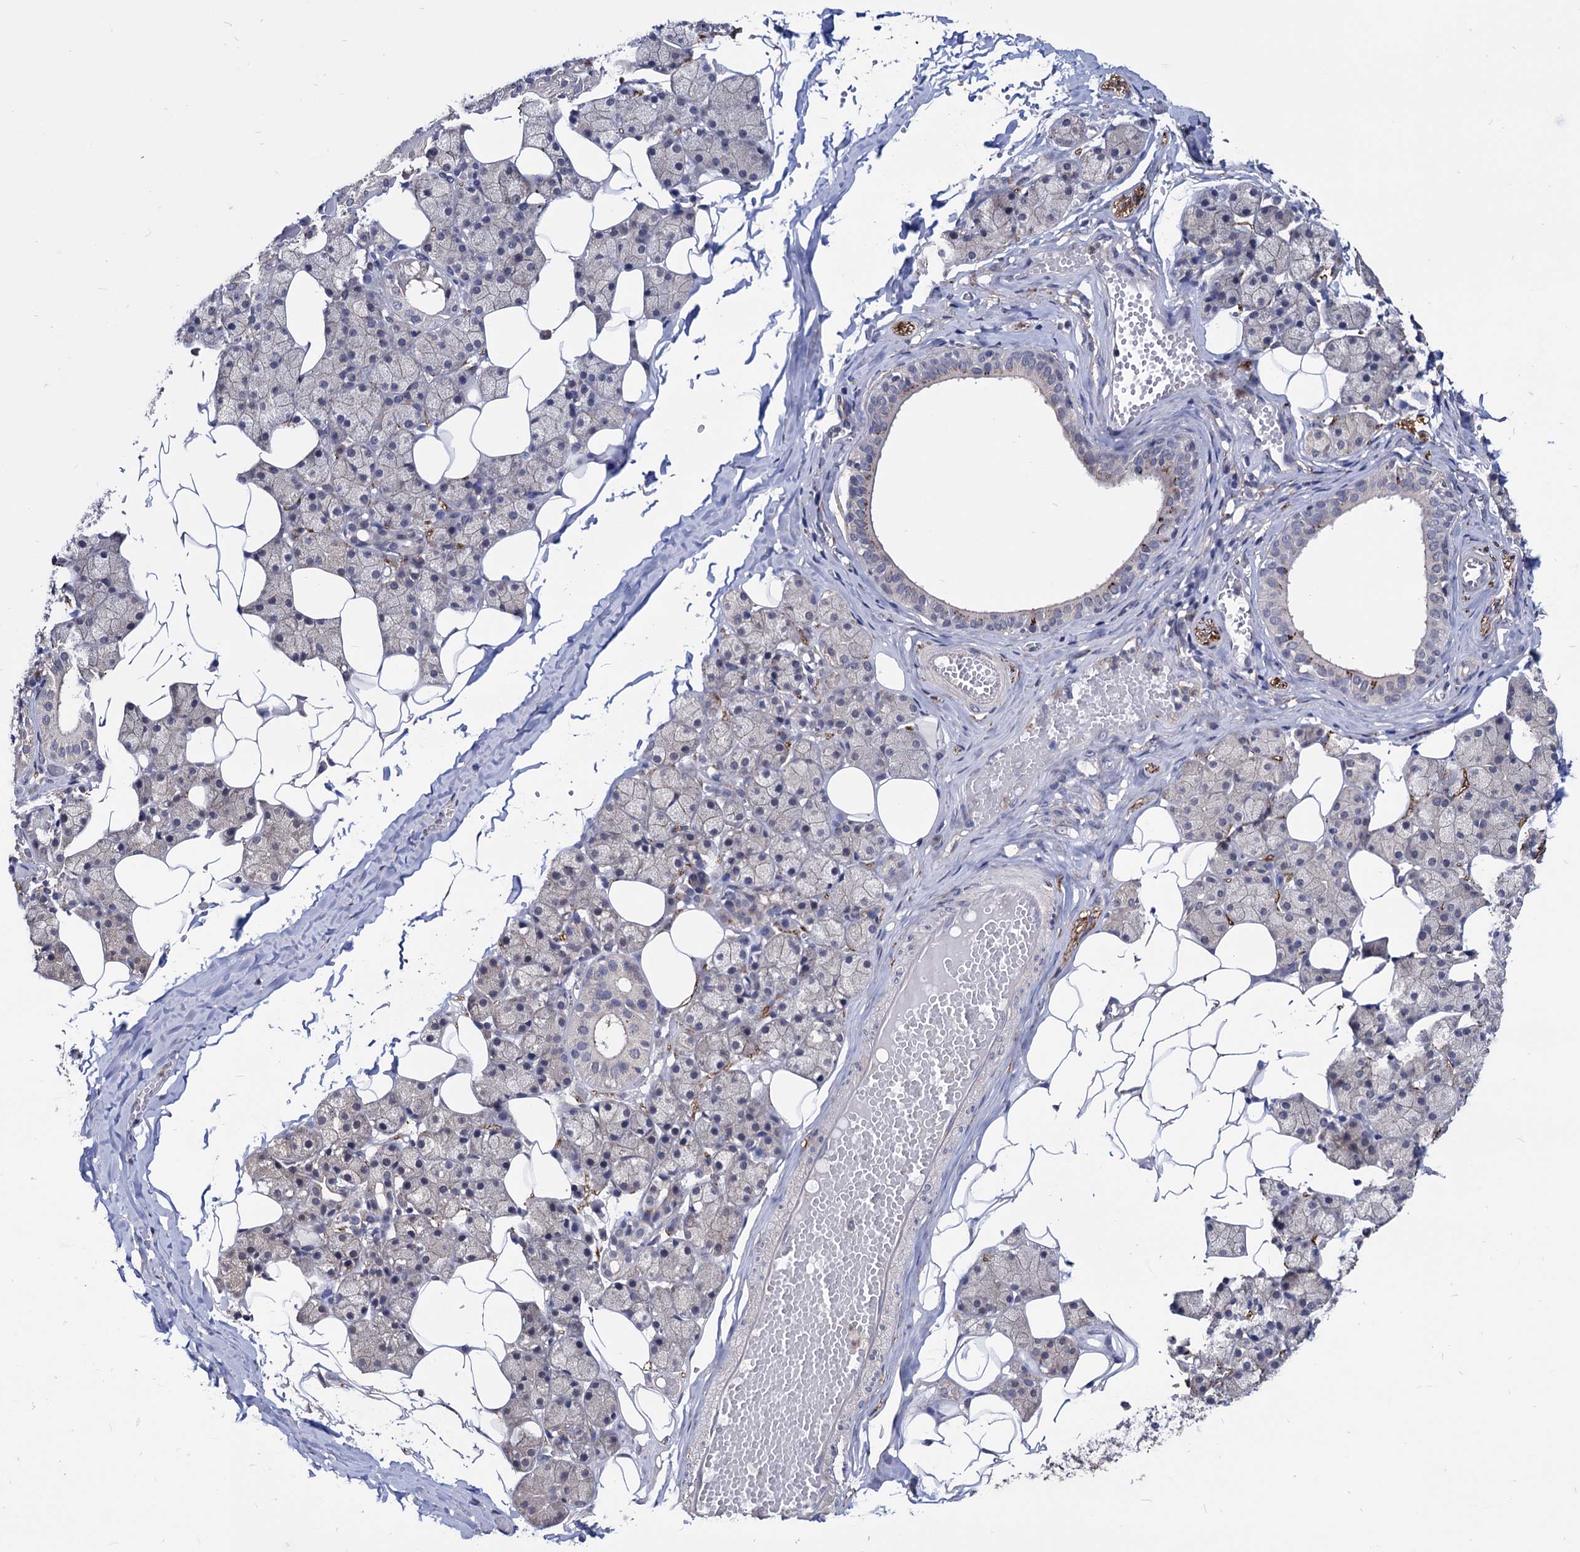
{"staining": {"intensity": "strong", "quantity": "<25%", "location": "cytoplasmic/membranous"}, "tissue": "salivary gland", "cell_type": "Glandular cells", "image_type": "normal", "snomed": [{"axis": "morphology", "description": "Normal tissue, NOS"}, {"axis": "topography", "description": "Salivary gland"}], "caption": "A brown stain shows strong cytoplasmic/membranous staining of a protein in glandular cells of benign human salivary gland.", "gene": "ESD", "patient": {"sex": "female", "age": 33}}